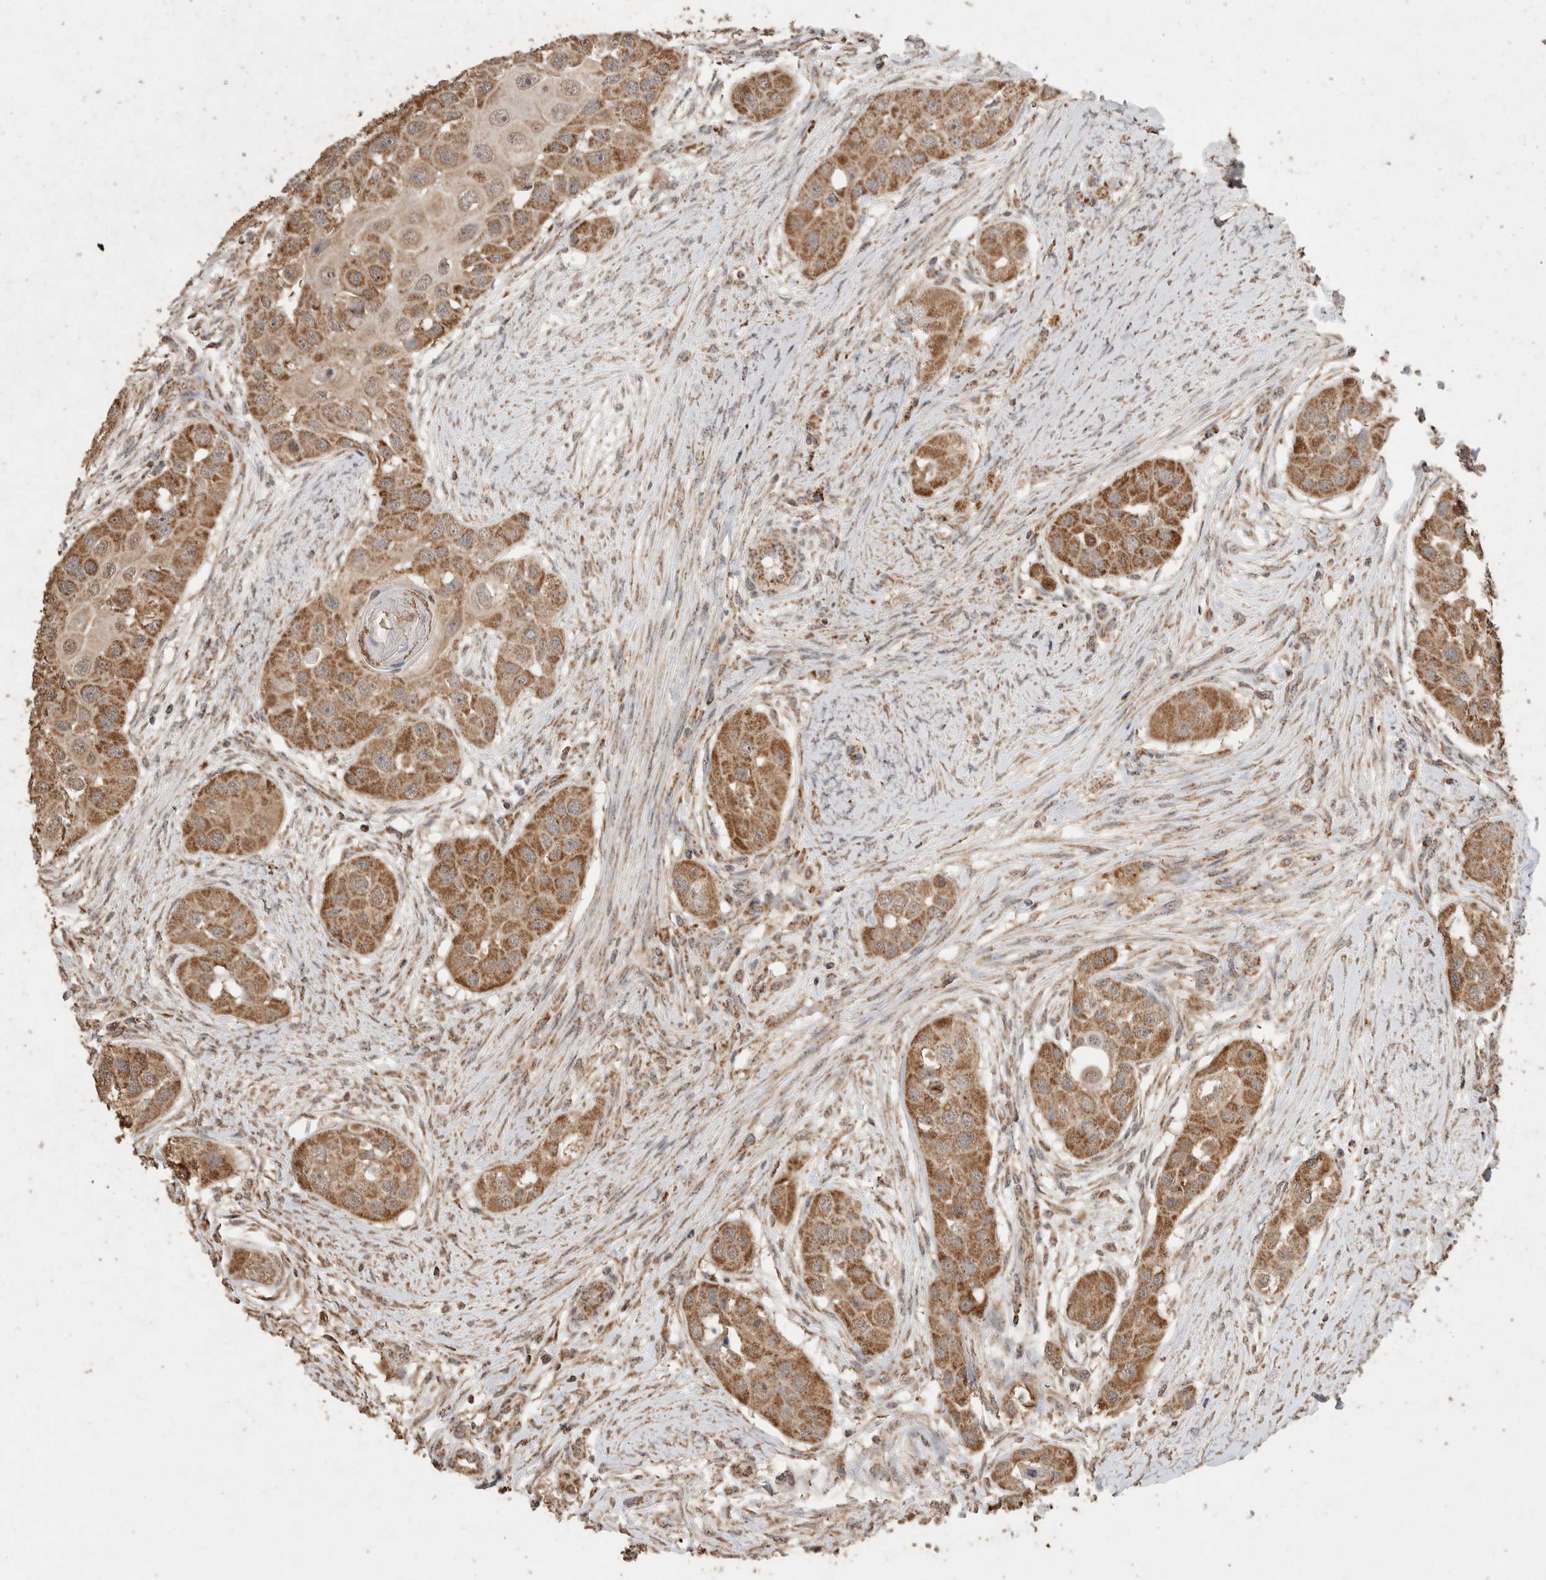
{"staining": {"intensity": "moderate", "quantity": ">75%", "location": "cytoplasmic/membranous"}, "tissue": "head and neck cancer", "cell_type": "Tumor cells", "image_type": "cancer", "snomed": [{"axis": "morphology", "description": "Normal tissue, NOS"}, {"axis": "morphology", "description": "Squamous cell carcinoma, NOS"}, {"axis": "topography", "description": "Skeletal muscle"}, {"axis": "topography", "description": "Head-Neck"}], "caption": "Tumor cells show moderate cytoplasmic/membranous staining in about >75% of cells in head and neck cancer (squamous cell carcinoma).", "gene": "ACADM", "patient": {"sex": "male", "age": 51}}